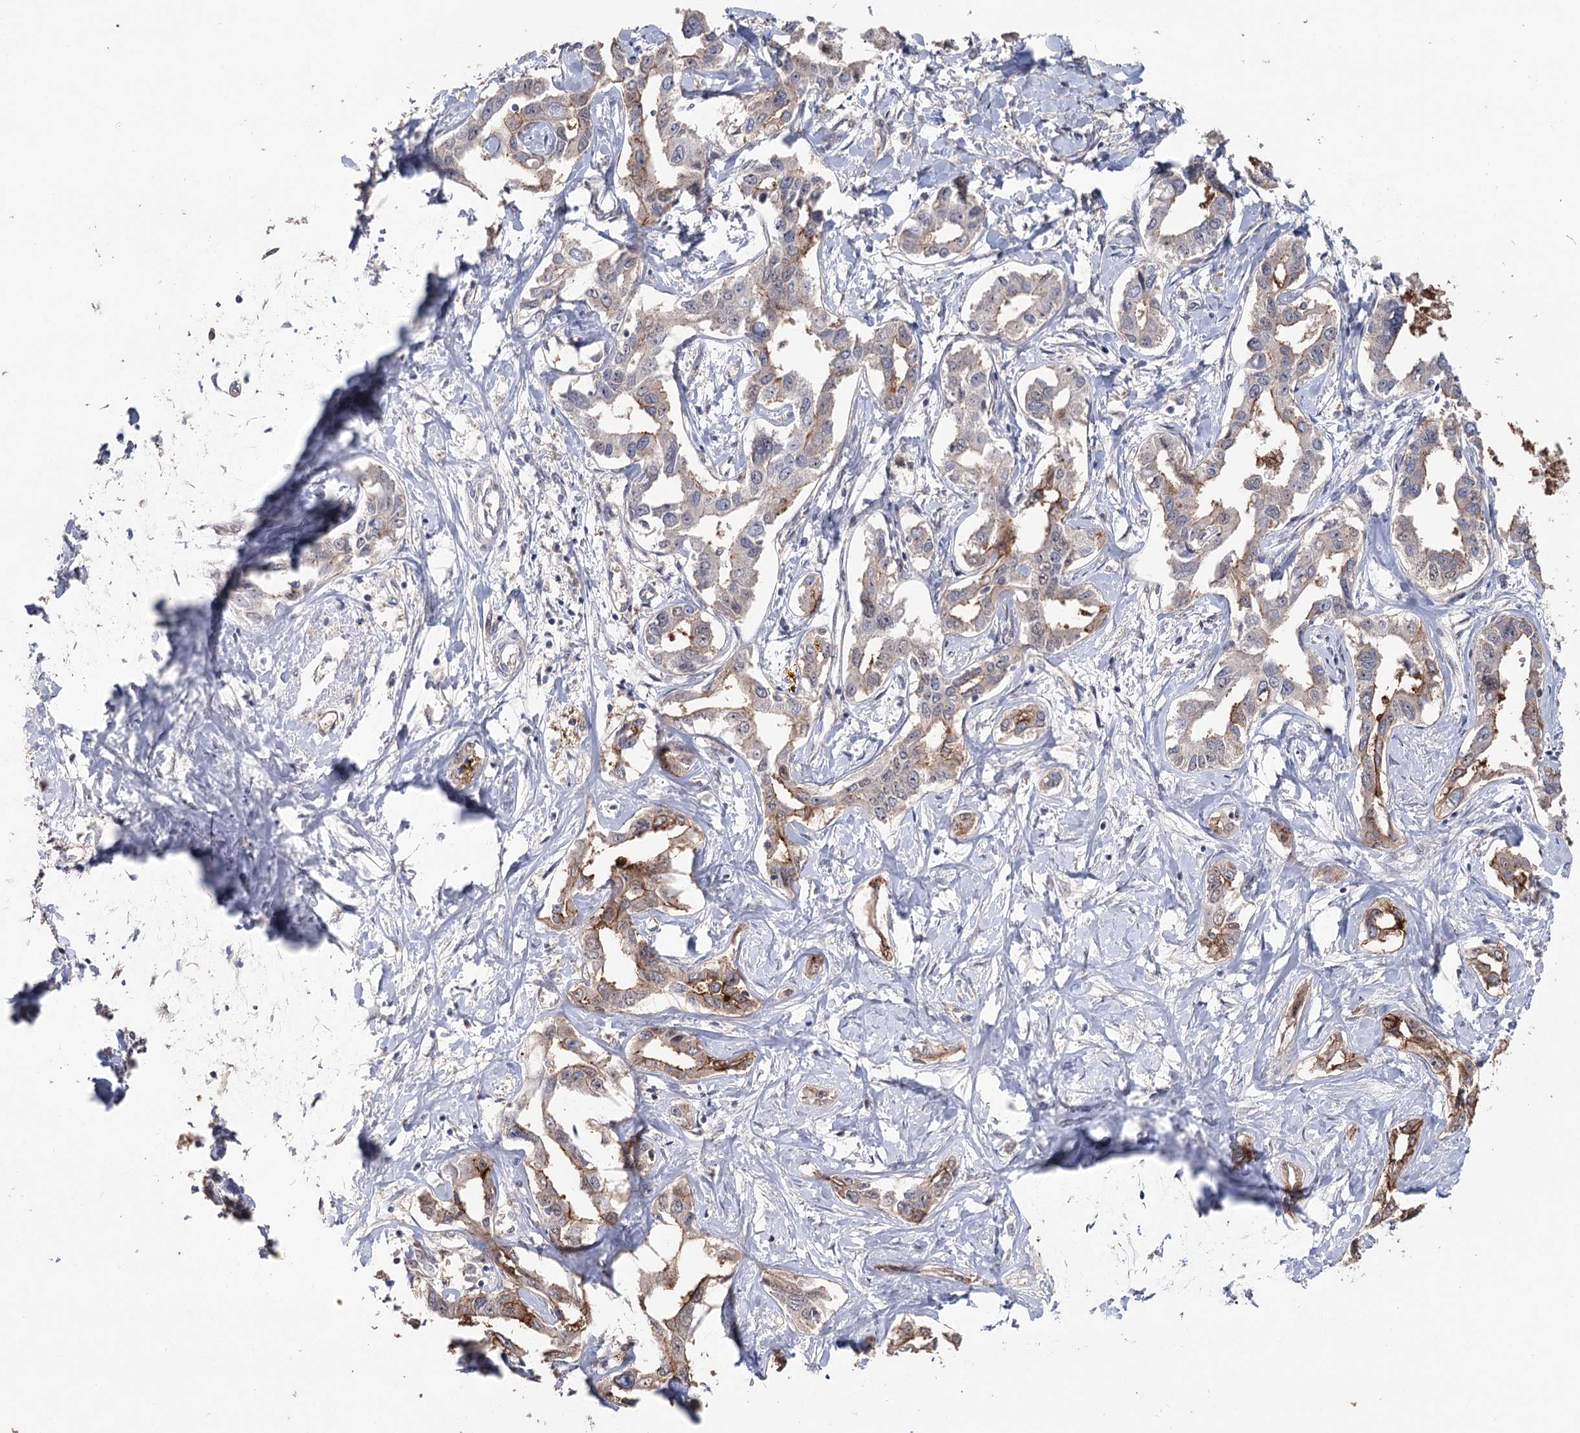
{"staining": {"intensity": "moderate", "quantity": "25%-75%", "location": "cytoplasmic/membranous"}, "tissue": "liver cancer", "cell_type": "Tumor cells", "image_type": "cancer", "snomed": [{"axis": "morphology", "description": "Cholangiocarcinoma"}, {"axis": "topography", "description": "Liver"}], "caption": "A medium amount of moderate cytoplasmic/membranous staining is seen in approximately 25%-75% of tumor cells in cholangiocarcinoma (liver) tissue.", "gene": "MAP3K13", "patient": {"sex": "male", "age": 59}}